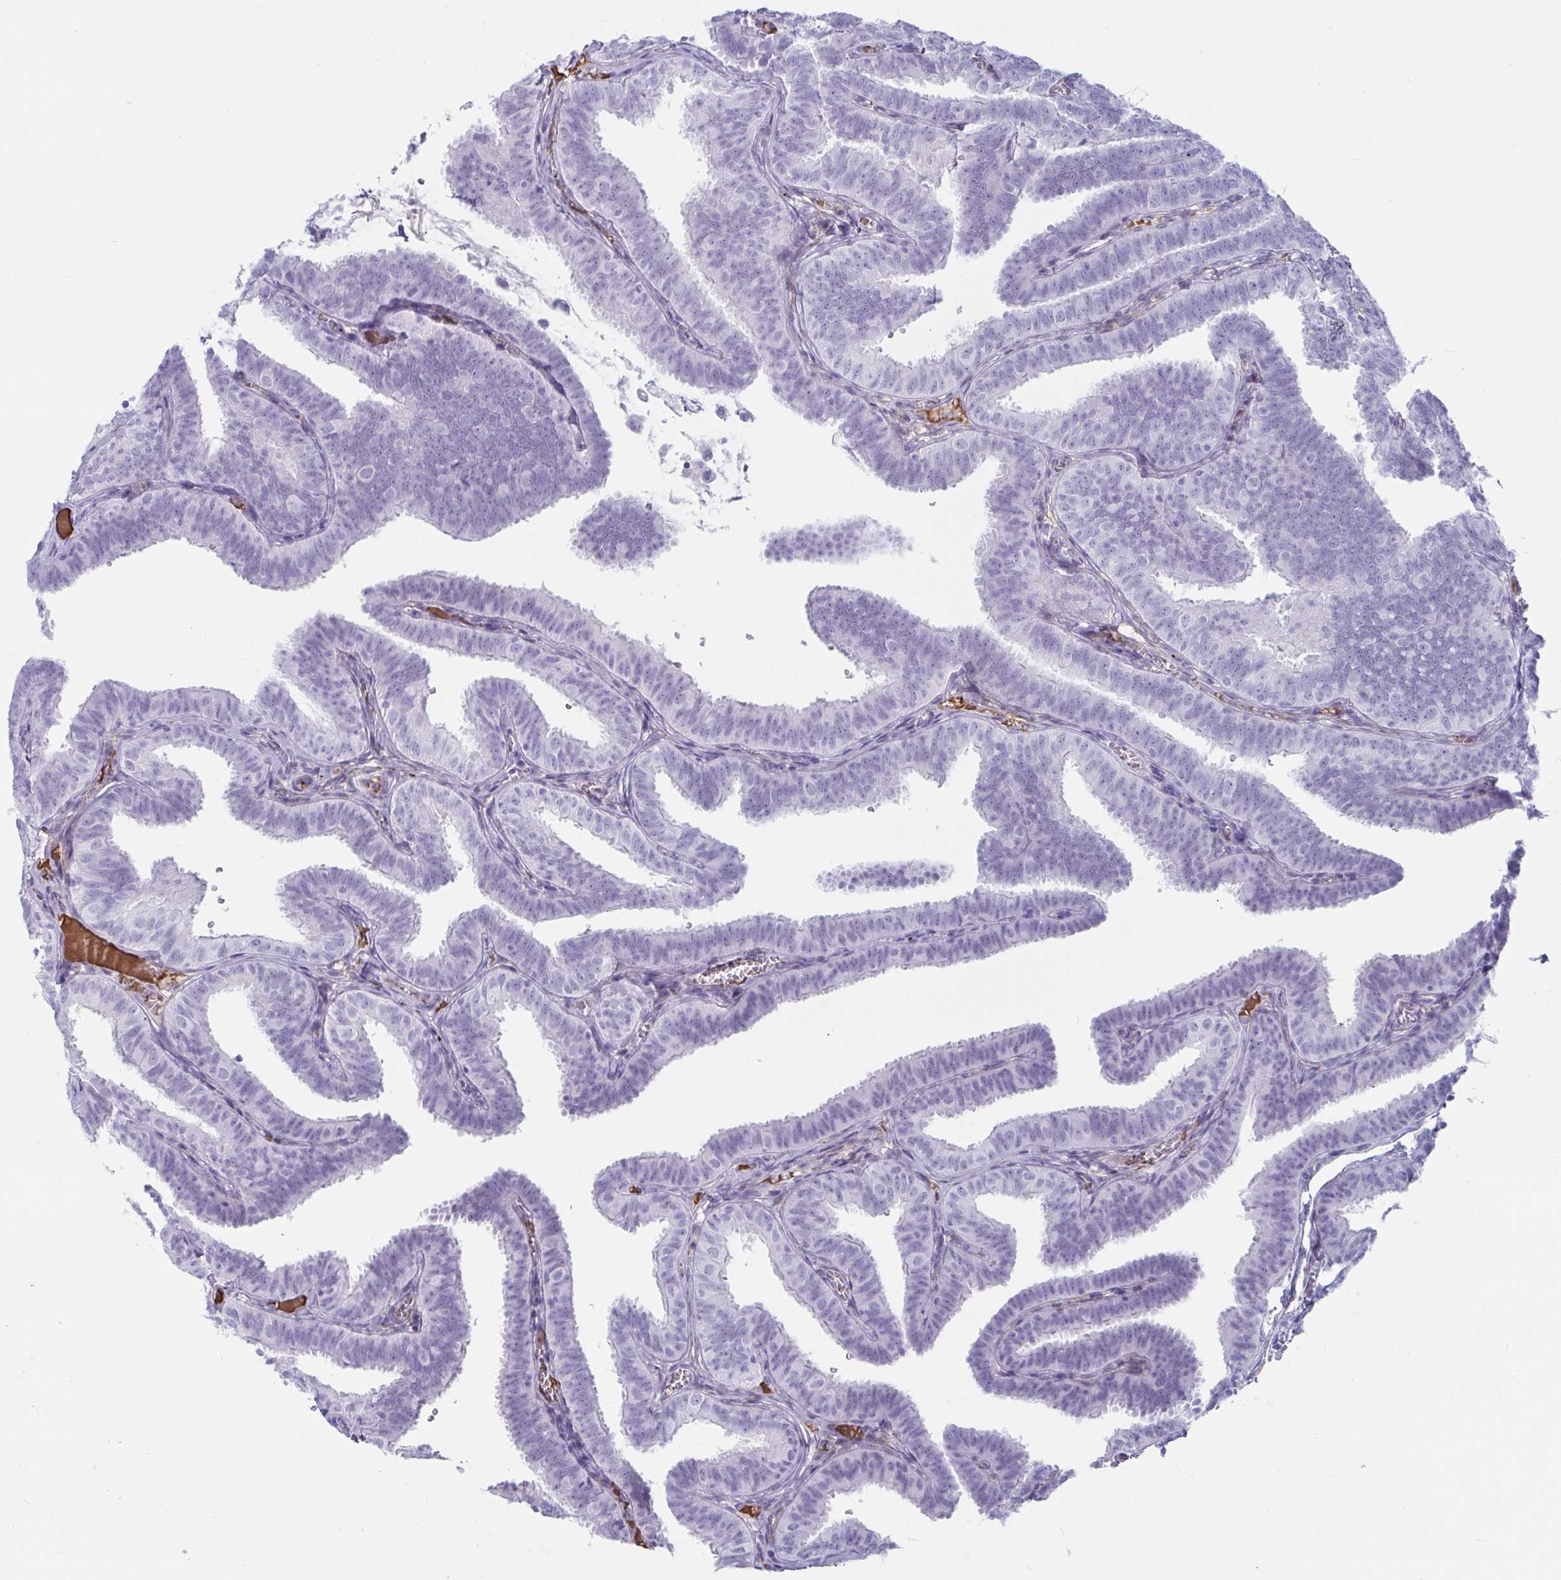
{"staining": {"intensity": "negative", "quantity": "none", "location": "none"}, "tissue": "fallopian tube", "cell_type": "Glandular cells", "image_type": "normal", "snomed": [{"axis": "morphology", "description": "Normal tissue, NOS"}, {"axis": "topography", "description": "Fallopian tube"}], "caption": "Protein analysis of normal fallopian tube displays no significant expression in glandular cells.", "gene": "NPY", "patient": {"sex": "female", "age": 25}}